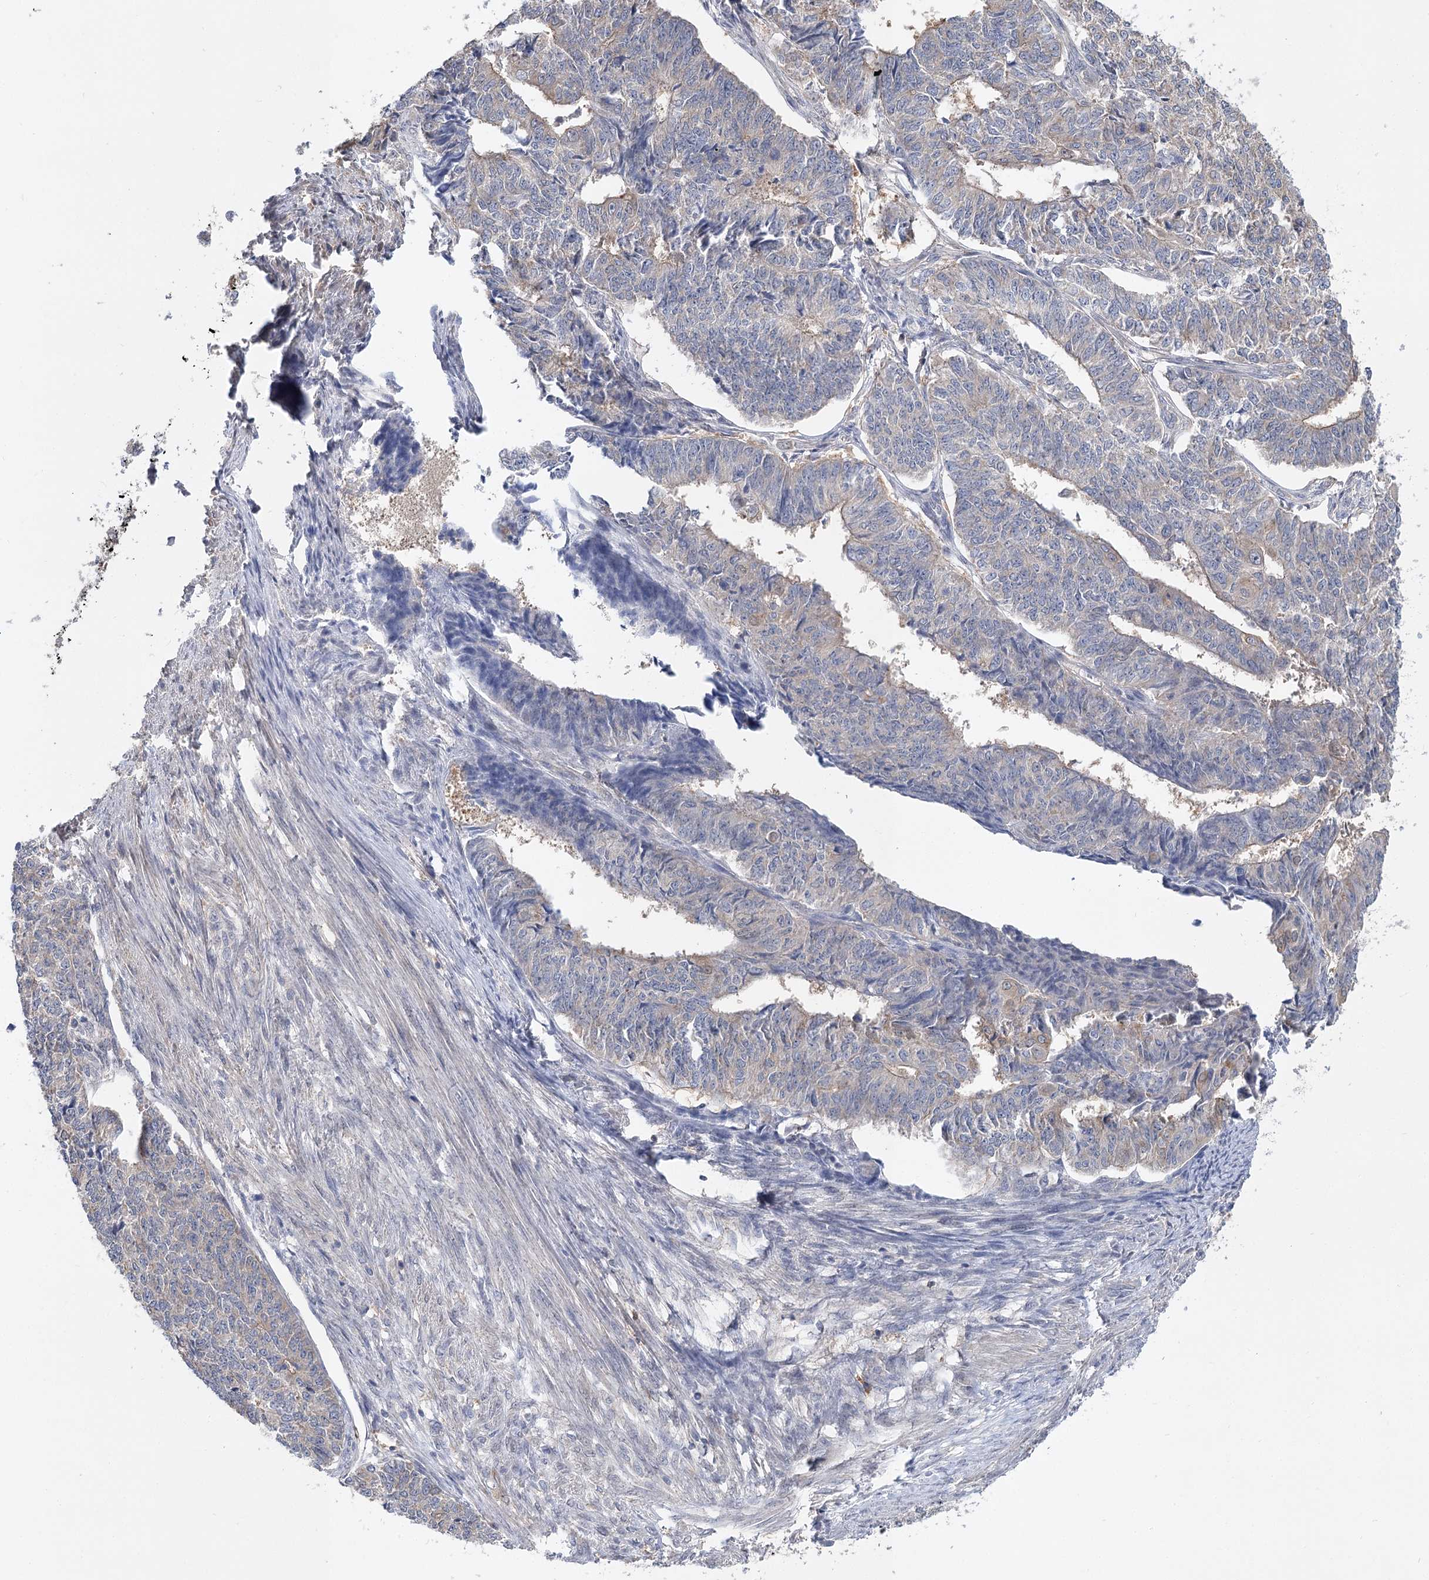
{"staining": {"intensity": "negative", "quantity": "none", "location": "none"}, "tissue": "endometrial cancer", "cell_type": "Tumor cells", "image_type": "cancer", "snomed": [{"axis": "morphology", "description": "Adenocarcinoma, NOS"}, {"axis": "topography", "description": "Endometrium"}], "caption": "Immunohistochemical staining of endometrial adenocarcinoma reveals no significant staining in tumor cells.", "gene": "UGP2", "patient": {"sex": "female", "age": 32}}